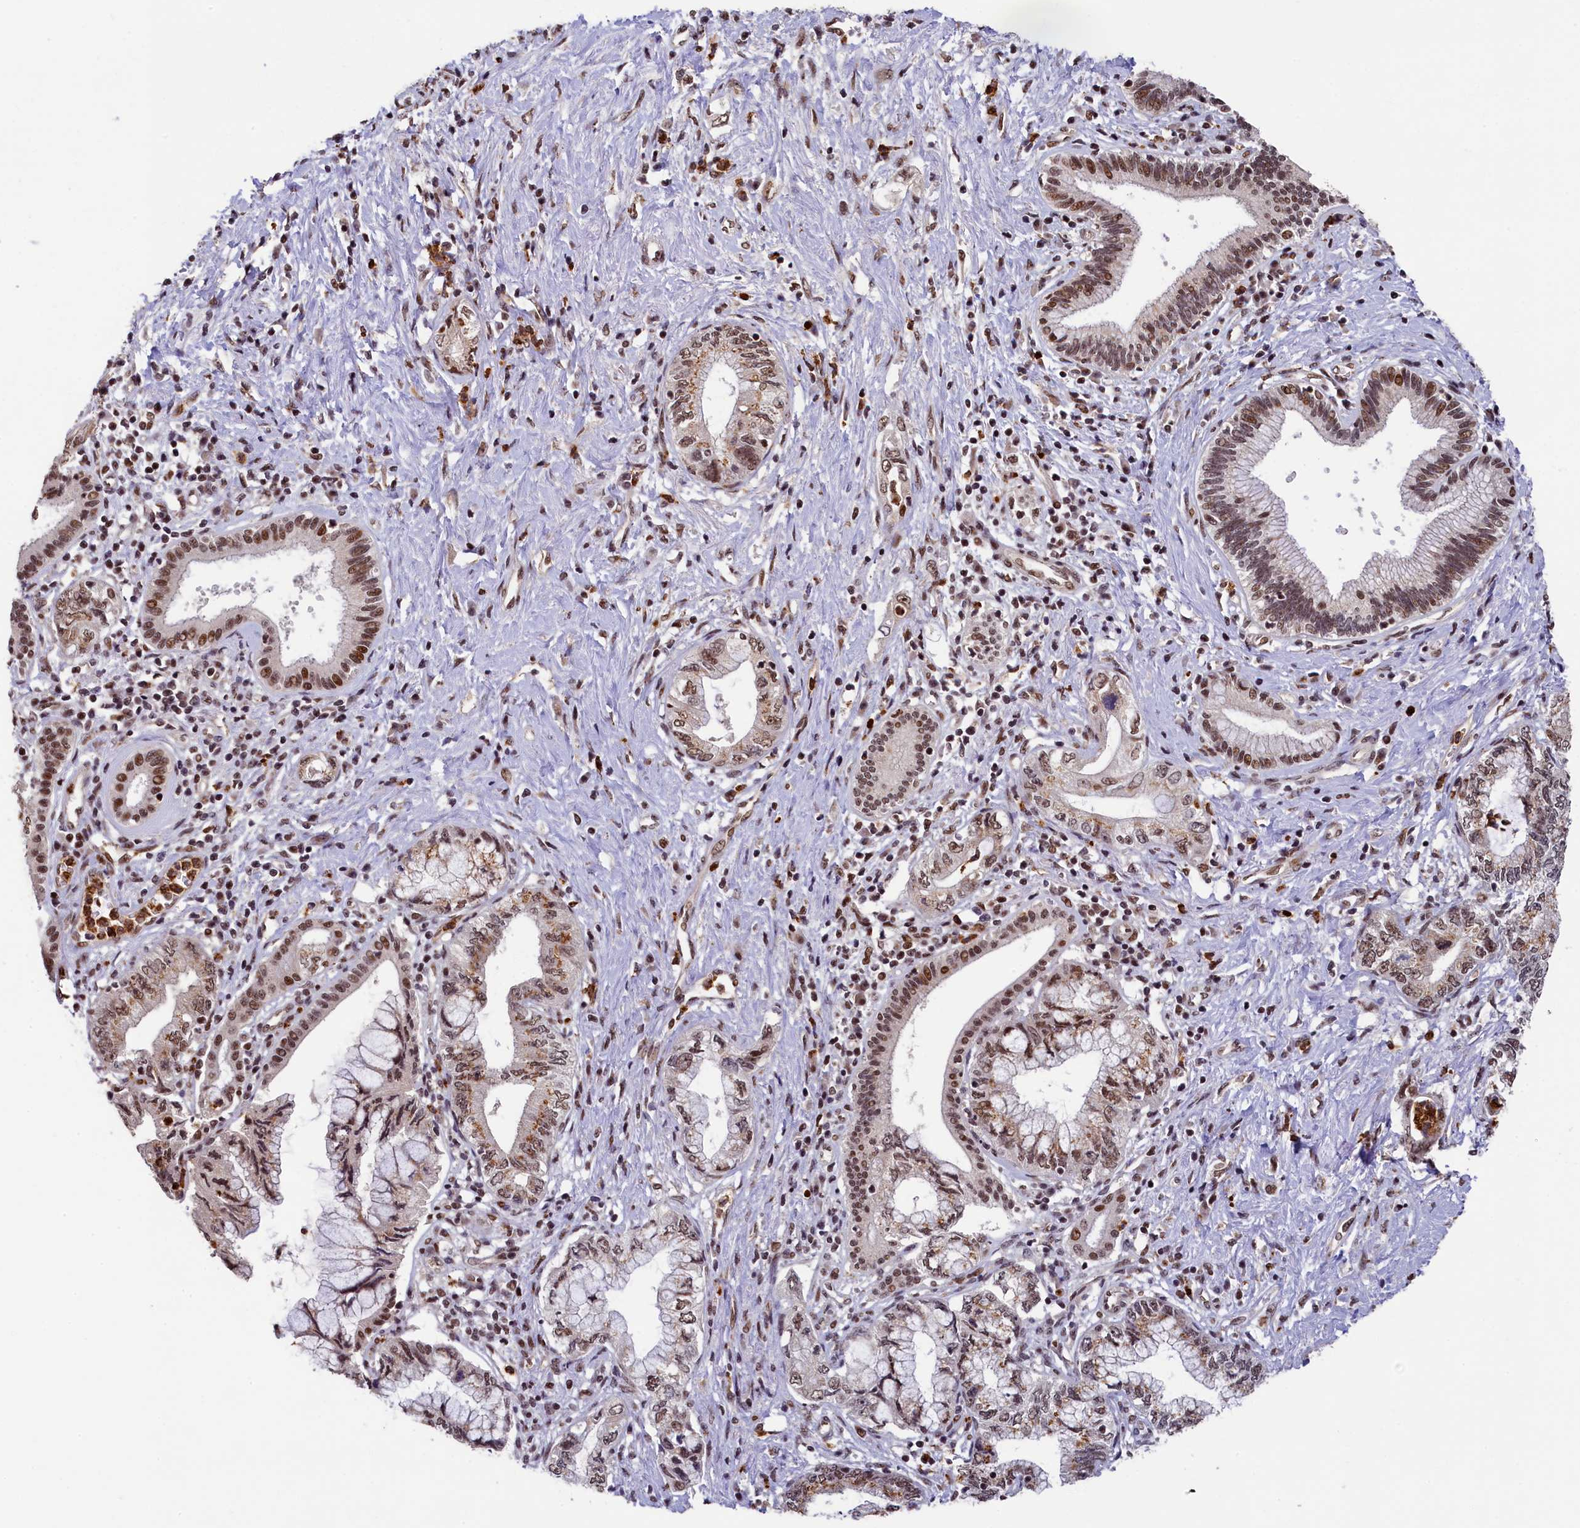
{"staining": {"intensity": "moderate", "quantity": ">75%", "location": "cytoplasmic/membranous,nuclear"}, "tissue": "pancreatic cancer", "cell_type": "Tumor cells", "image_type": "cancer", "snomed": [{"axis": "morphology", "description": "Adenocarcinoma, NOS"}, {"axis": "topography", "description": "Pancreas"}], "caption": "A medium amount of moderate cytoplasmic/membranous and nuclear expression is present in approximately >75% of tumor cells in pancreatic adenocarcinoma tissue.", "gene": "ADIG", "patient": {"sex": "female", "age": 73}}